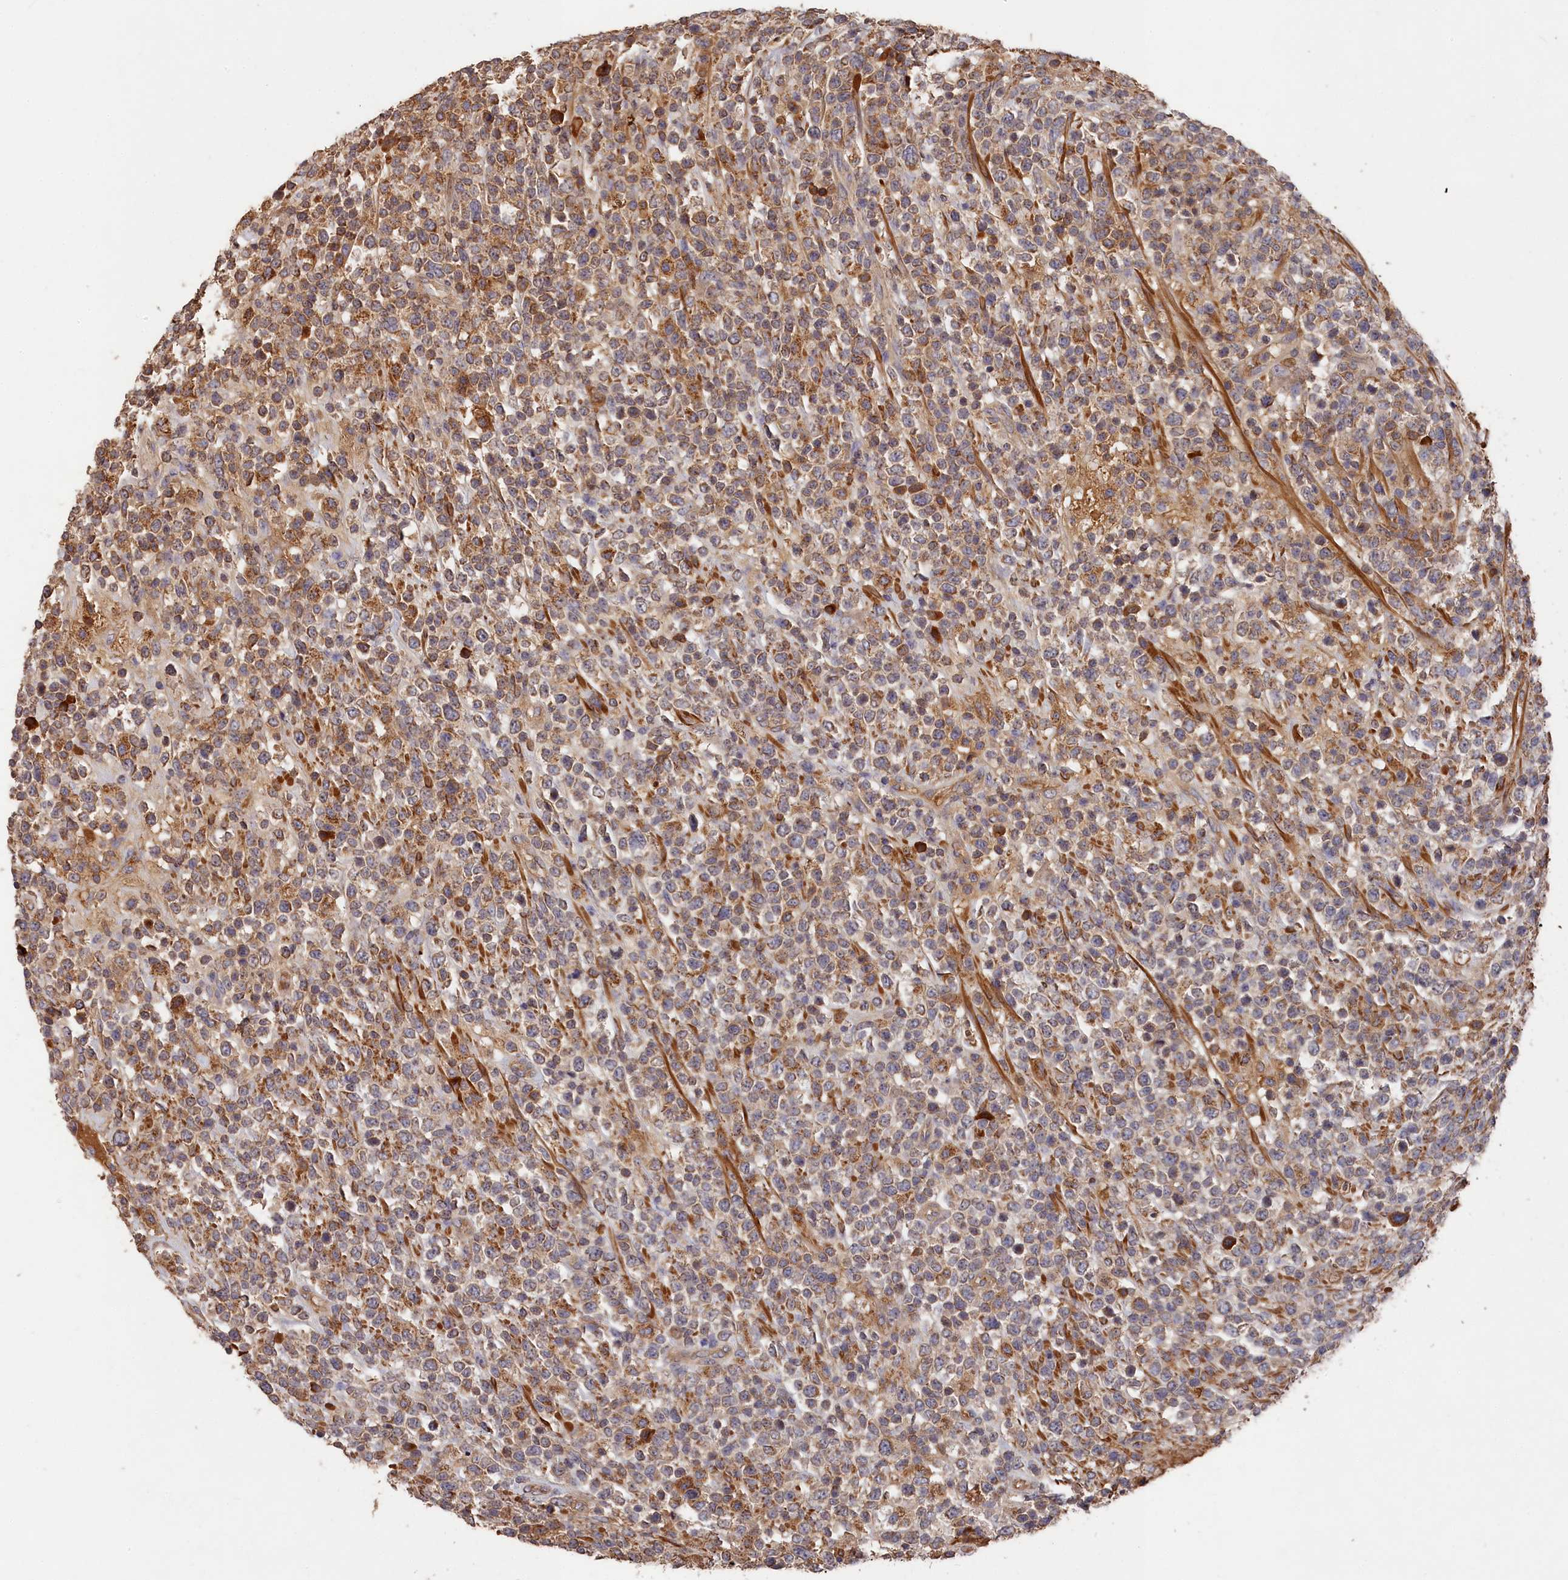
{"staining": {"intensity": "weak", "quantity": "25%-75%", "location": "cytoplasmic/membranous"}, "tissue": "lymphoma", "cell_type": "Tumor cells", "image_type": "cancer", "snomed": [{"axis": "morphology", "description": "Malignant lymphoma, non-Hodgkin's type, High grade"}, {"axis": "topography", "description": "Colon"}], "caption": "Human lymphoma stained with a protein marker reveals weak staining in tumor cells.", "gene": "DHRS11", "patient": {"sex": "female", "age": 53}}